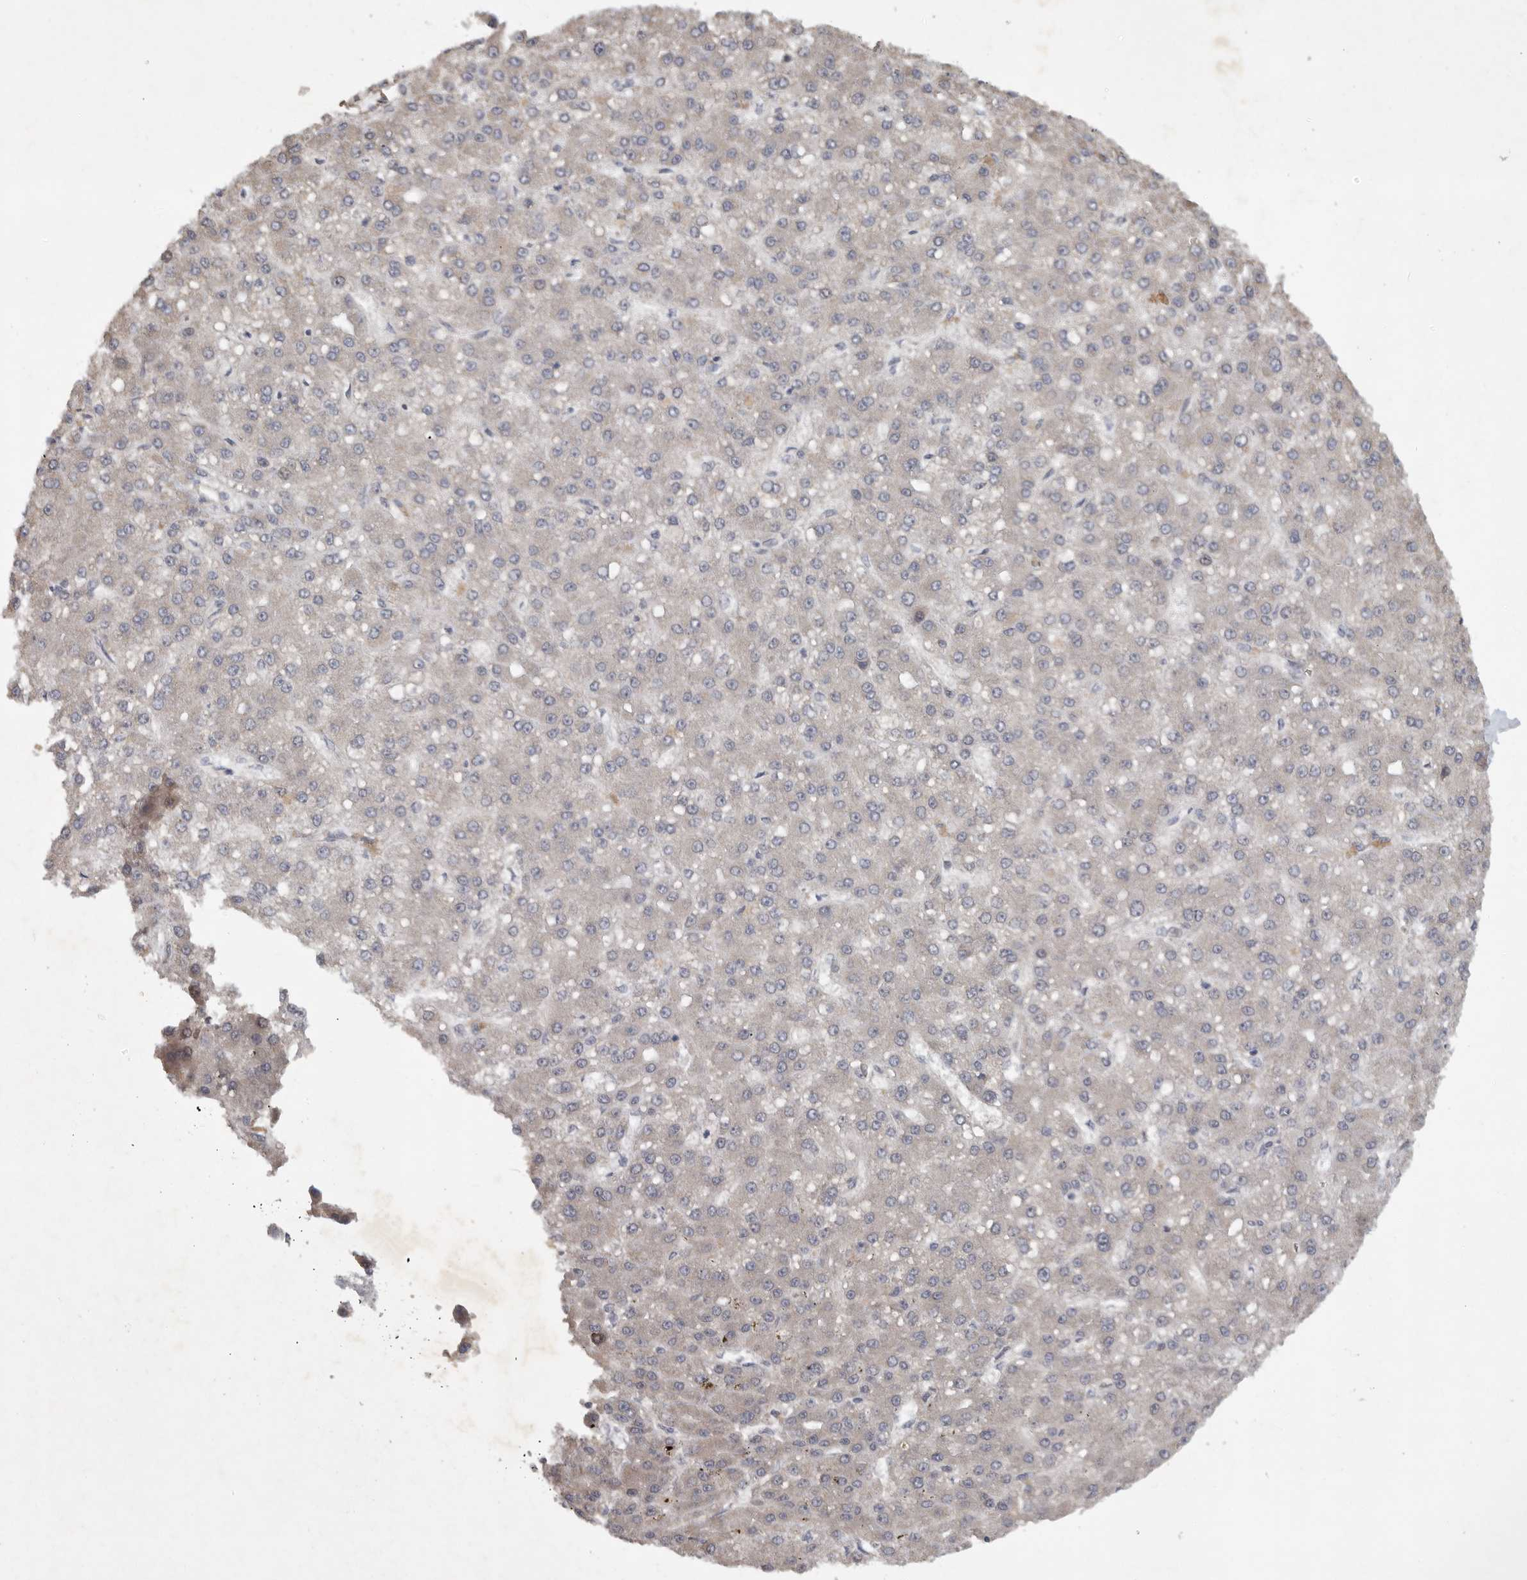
{"staining": {"intensity": "negative", "quantity": "none", "location": "none"}, "tissue": "liver cancer", "cell_type": "Tumor cells", "image_type": "cancer", "snomed": [{"axis": "morphology", "description": "Carcinoma, Hepatocellular, NOS"}, {"axis": "topography", "description": "Liver"}], "caption": "A micrograph of liver hepatocellular carcinoma stained for a protein exhibits no brown staining in tumor cells.", "gene": "EDEM3", "patient": {"sex": "male", "age": 67}}